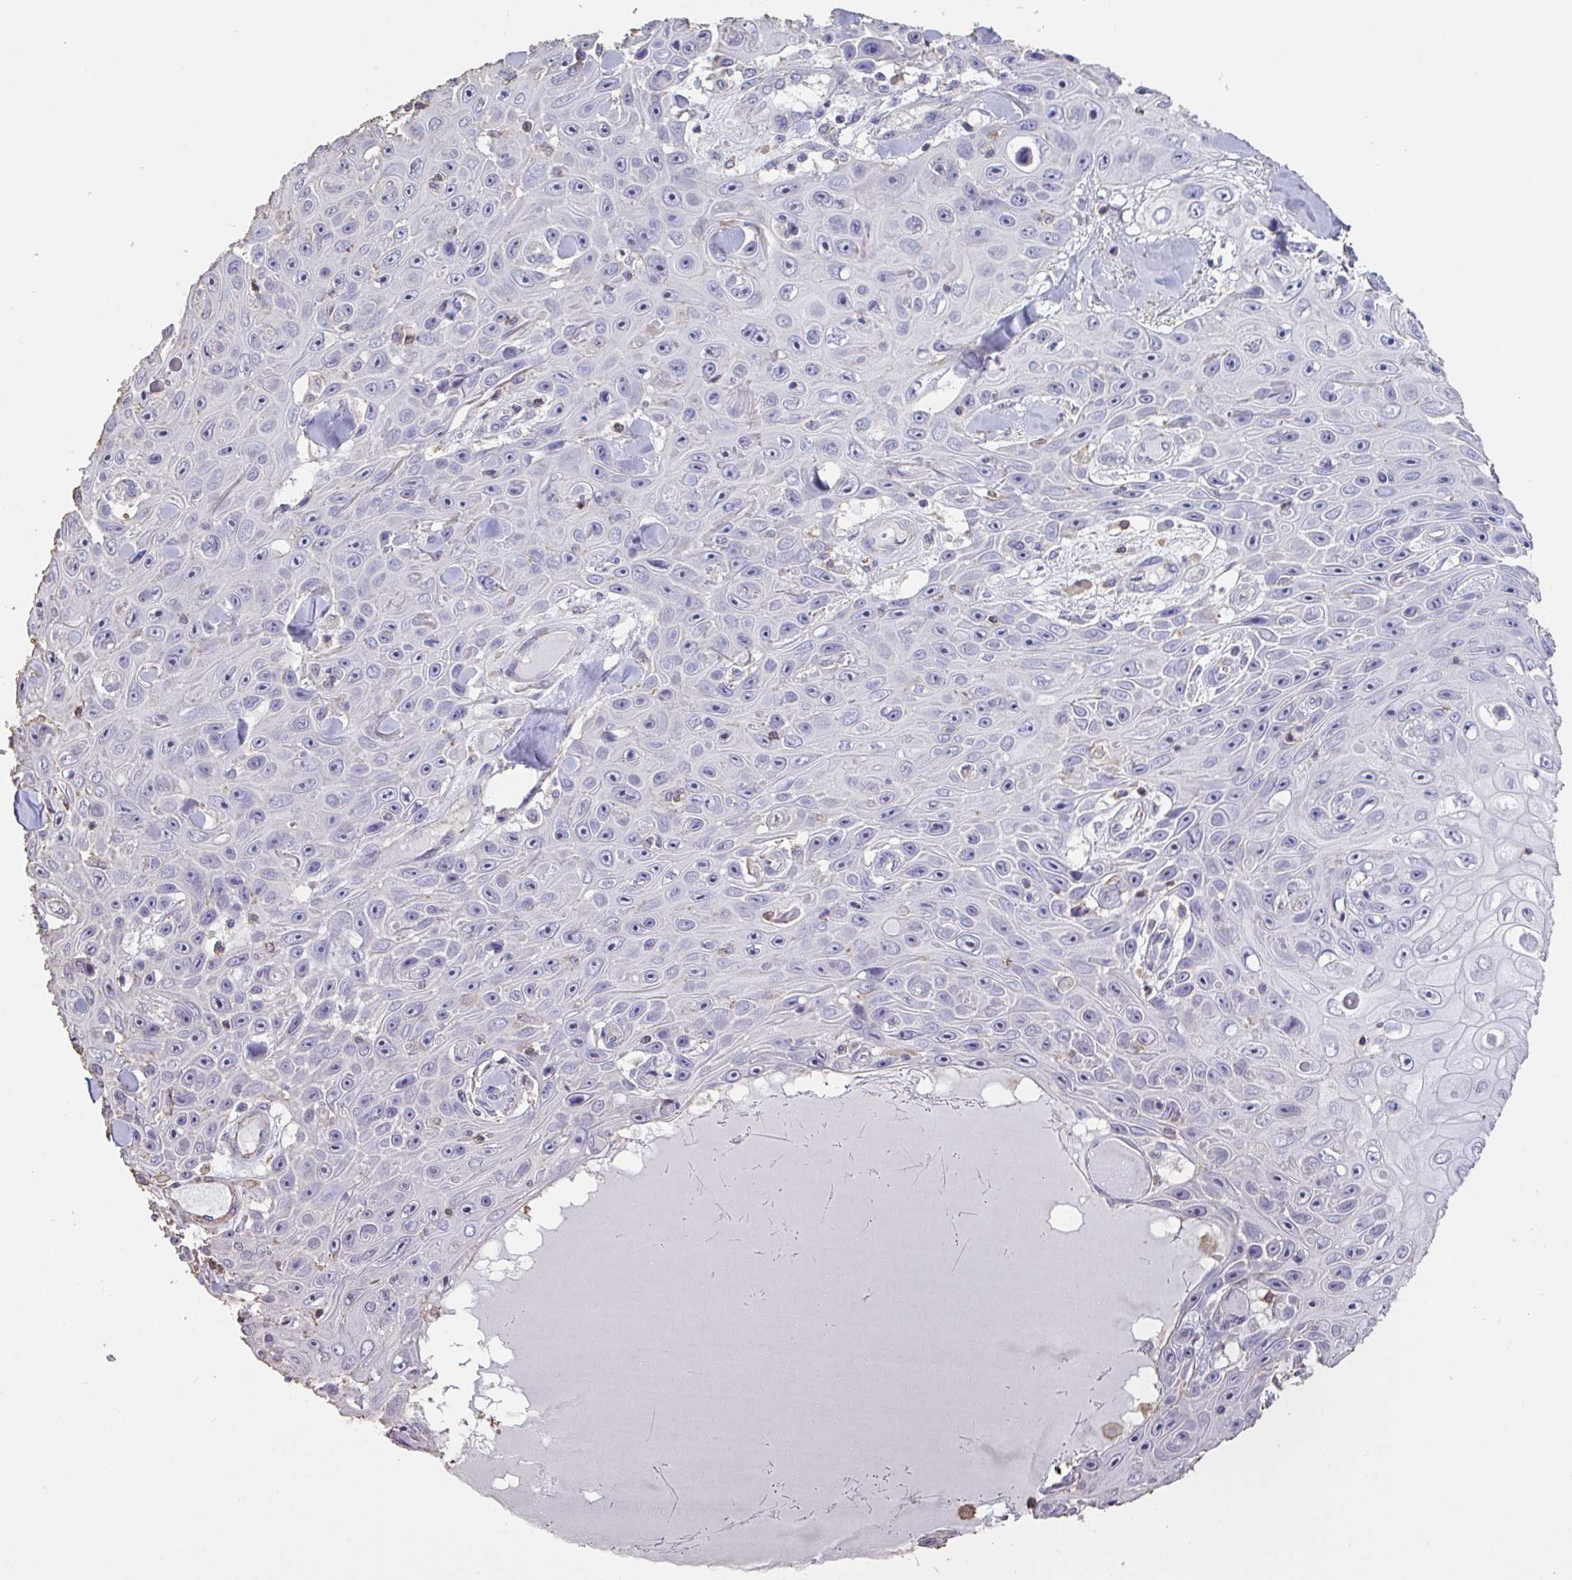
{"staining": {"intensity": "negative", "quantity": "none", "location": "none"}, "tissue": "skin cancer", "cell_type": "Tumor cells", "image_type": "cancer", "snomed": [{"axis": "morphology", "description": "Squamous cell carcinoma, NOS"}, {"axis": "topography", "description": "Skin"}], "caption": "Immunohistochemical staining of human skin cancer displays no significant staining in tumor cells. (DAB IHC, high magnification).", "gene": "IL23R", "patient": {"sex": "male", "age": 82}}